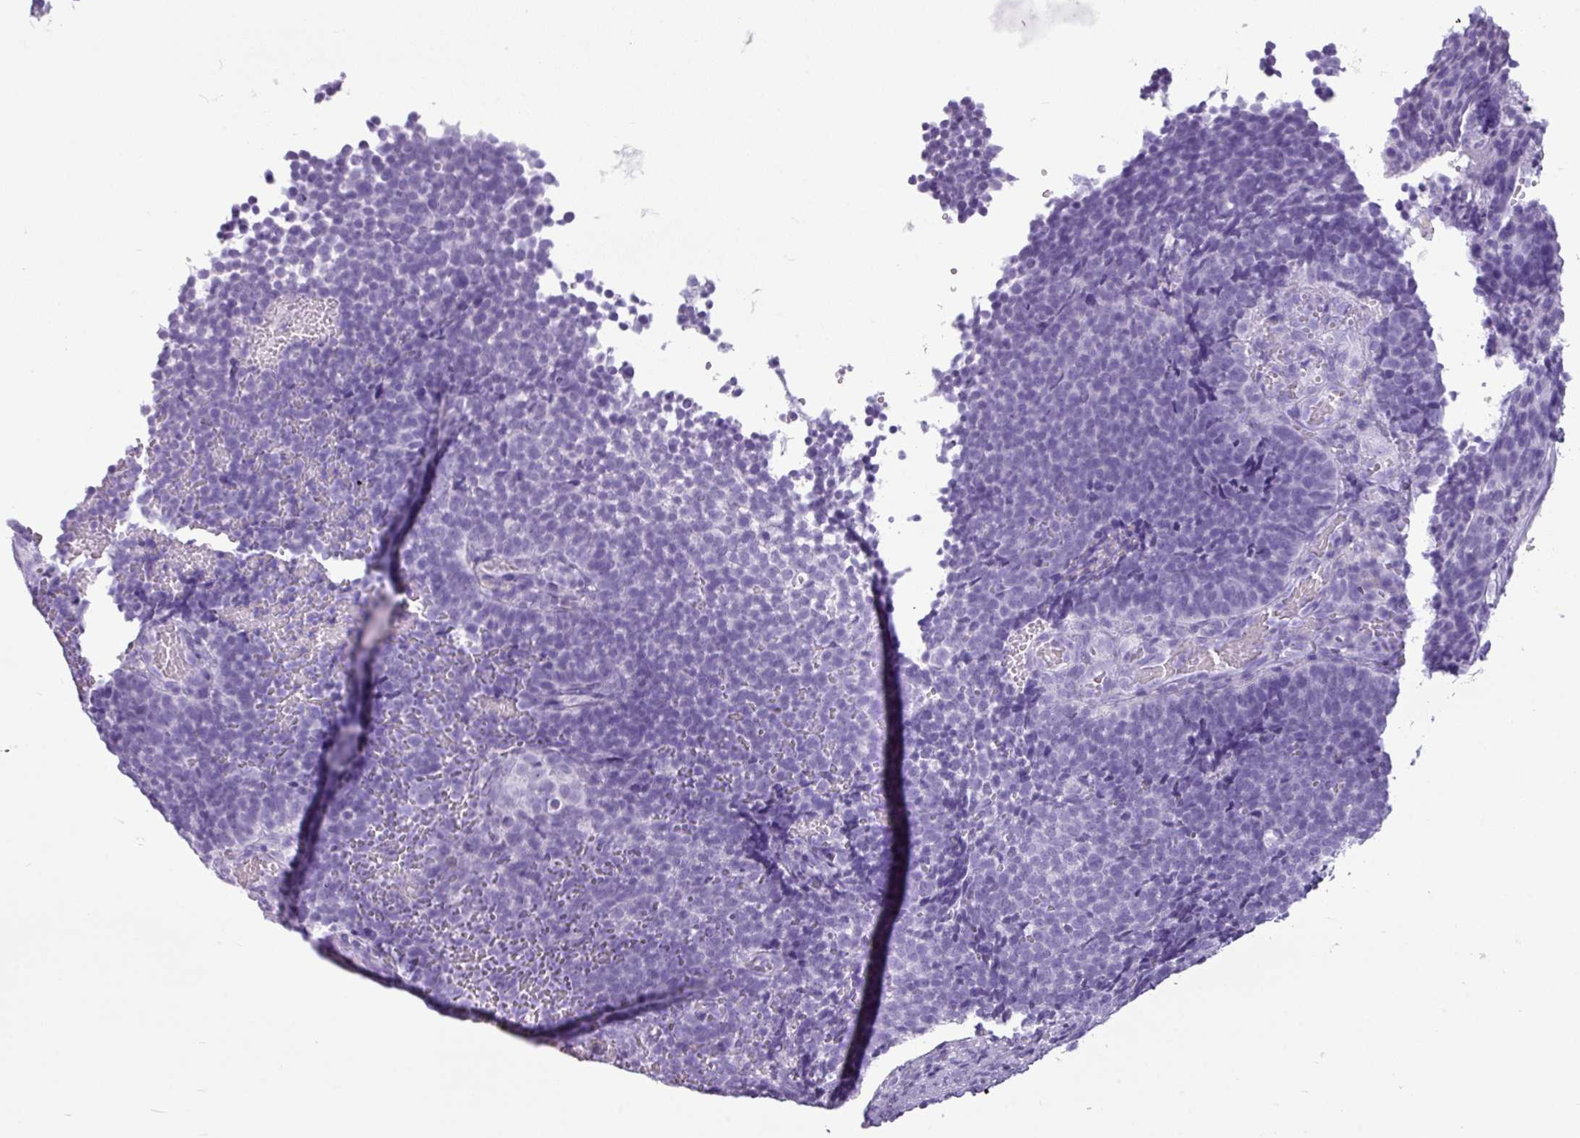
{"staining": {"intensity": "negative", "quantity": "none", "location": "none"}, "tissue": "cervical cancer", "cell_type": "Tumor cells", "image_type": "cancer", "snomed": [{"axis": "morphology", "description": "Normal tissue, NOS"}, {"axis": "morphology", "description": "Squamous cell carcinoma, NOS"}, {"axis": "topography", "description": "Cervix"}], "caption": "High power microscopy image of an immunohistochemistry photomicrograph of cervical squamous cell carcinoma, revealing no significant staining in tumor cells.", "gene": "AMY1B", "patient": {"sex": "female", "age": 39}}